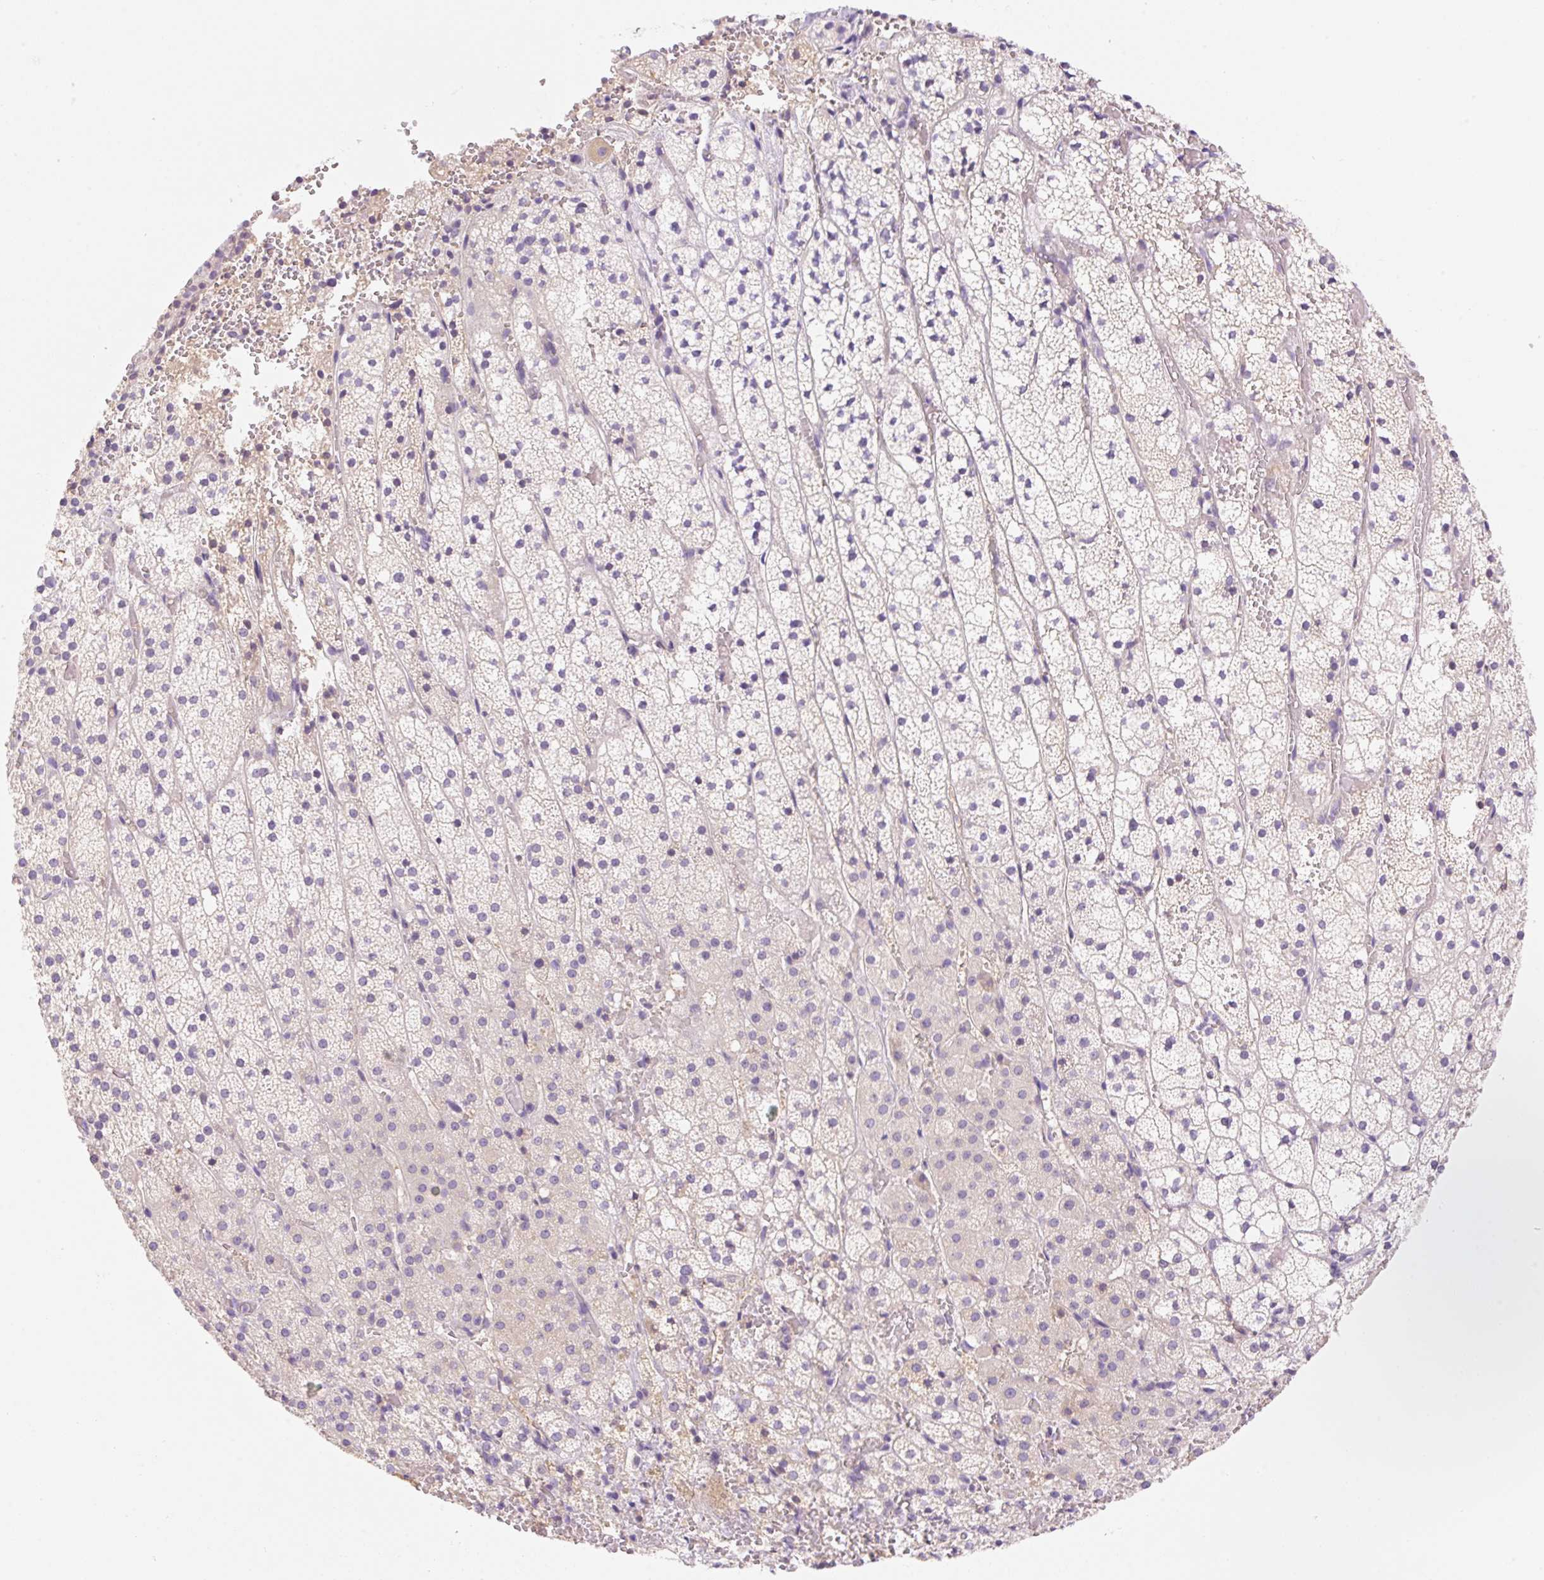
{"staining": {"intensity": "negative", "quantity": "none", "location": "none"}, "tissue": "adrenal gland", "cell_type": "Glandular cells", "image_type": "normal", "snomed": [{"axis": "morphology", "description": "Normal tissue, NOS"}, {"axis": "topography", "description": "Adrenal gland"}], "caption": "There is no significant positivity in glandular cells of adrenal gland. The staining was performed using DAB (3,3'-diaminobenzidine) to visualize the protein expression in brown, while the nuclei were stained in blue with hematoxylin (Magnification: 20x).", "gene": "DENND5A", "patient": {"sex": "male", "age": 53}}